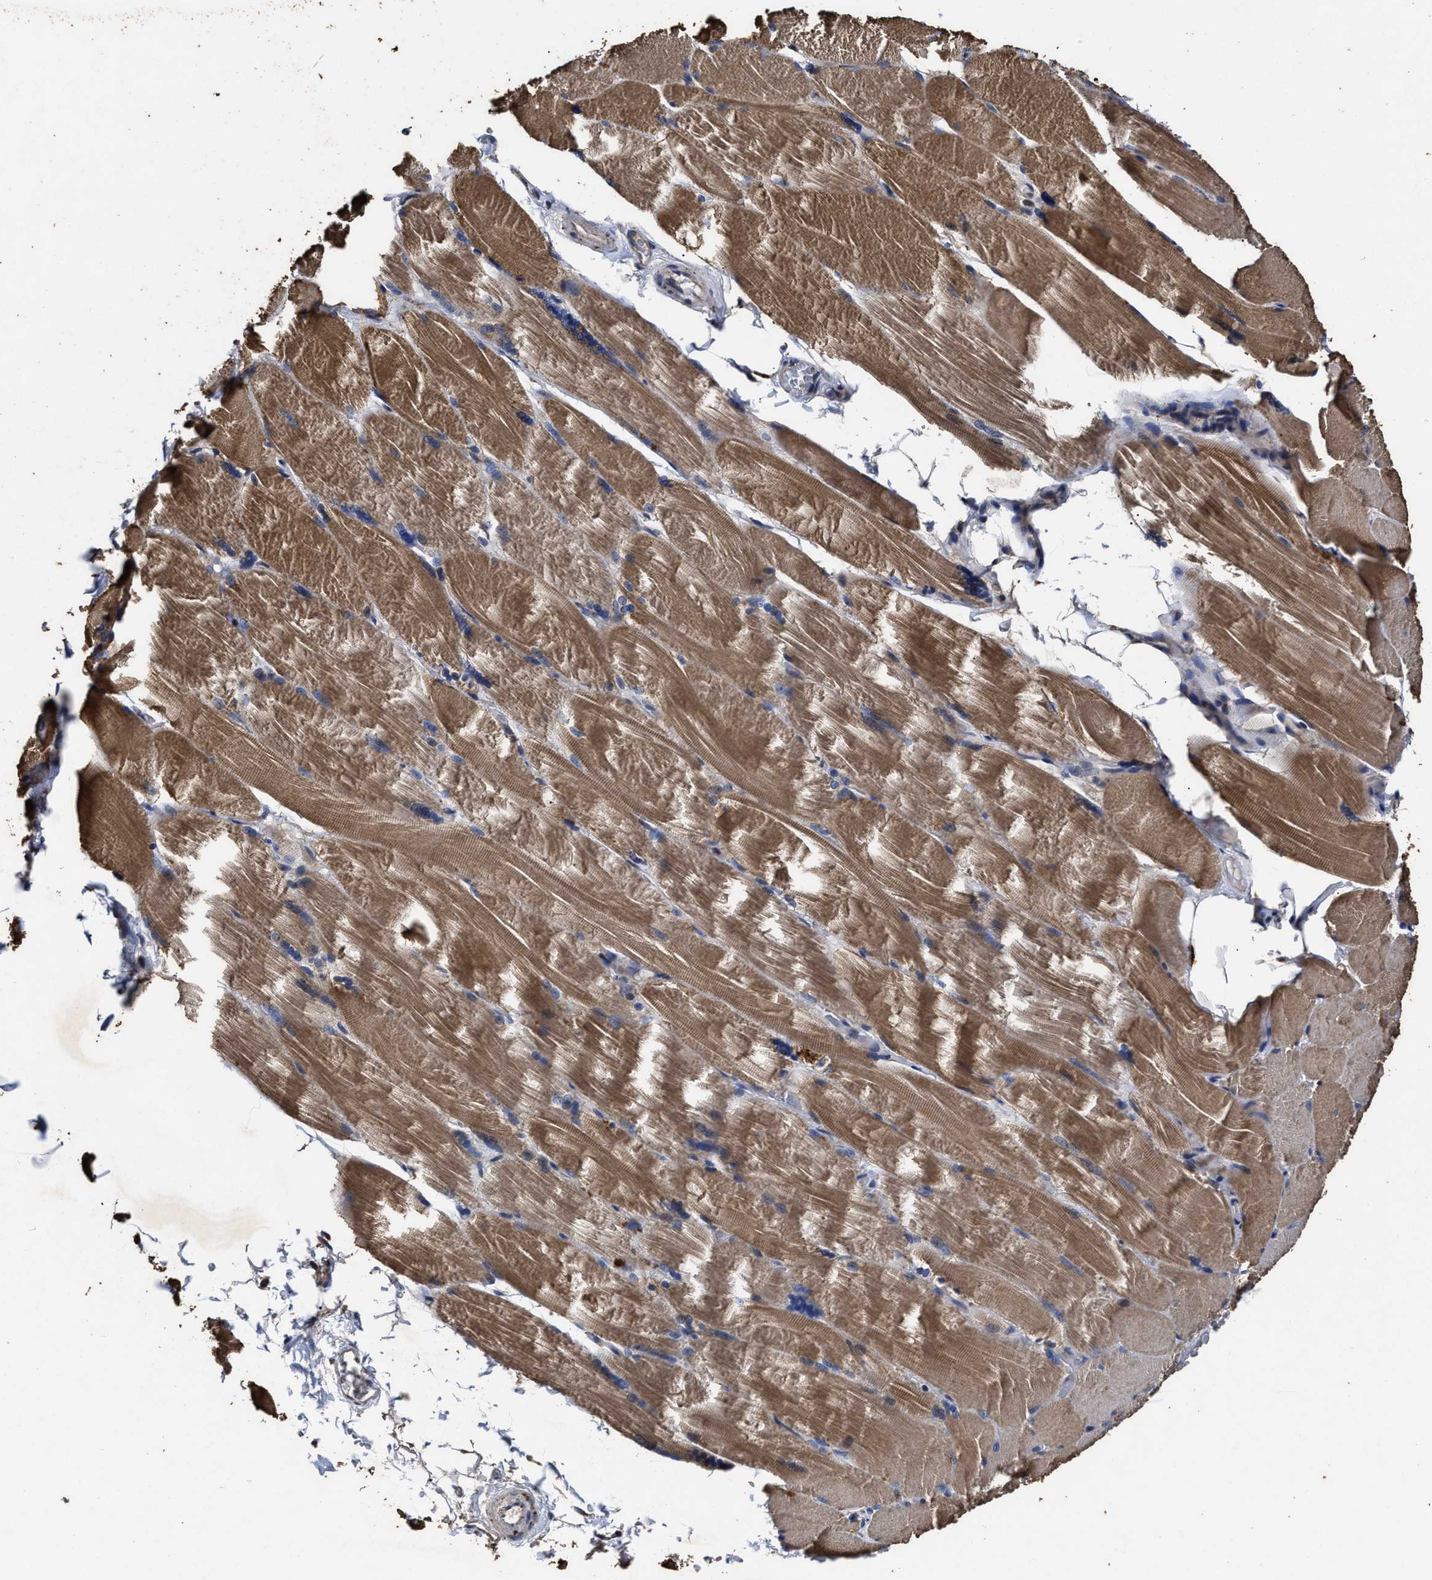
{"staining": {"intensity": "moderate", "quantity": ">75%", "location": "cytoplasmic/membranous"}, "tissue": "skeletal muscle", "cell_type": "Myocytes", "image_type": "normal", "snomed": [{"axis": "morphology", "description": "Normal tissue, NOS"}, {"axis": "topography", "description": "Skin"}, {"axis": "topography", "description": "Skeletal muscle"}], "caption": "DAB immunohistochemical staining of unremarkable skeletal muscle shows moderate cytoplasmic/membranous protein expression in approximately >75% of myocytes.", "gene": "PPM1K", "patient": {"sex": "male", "age": 83}}